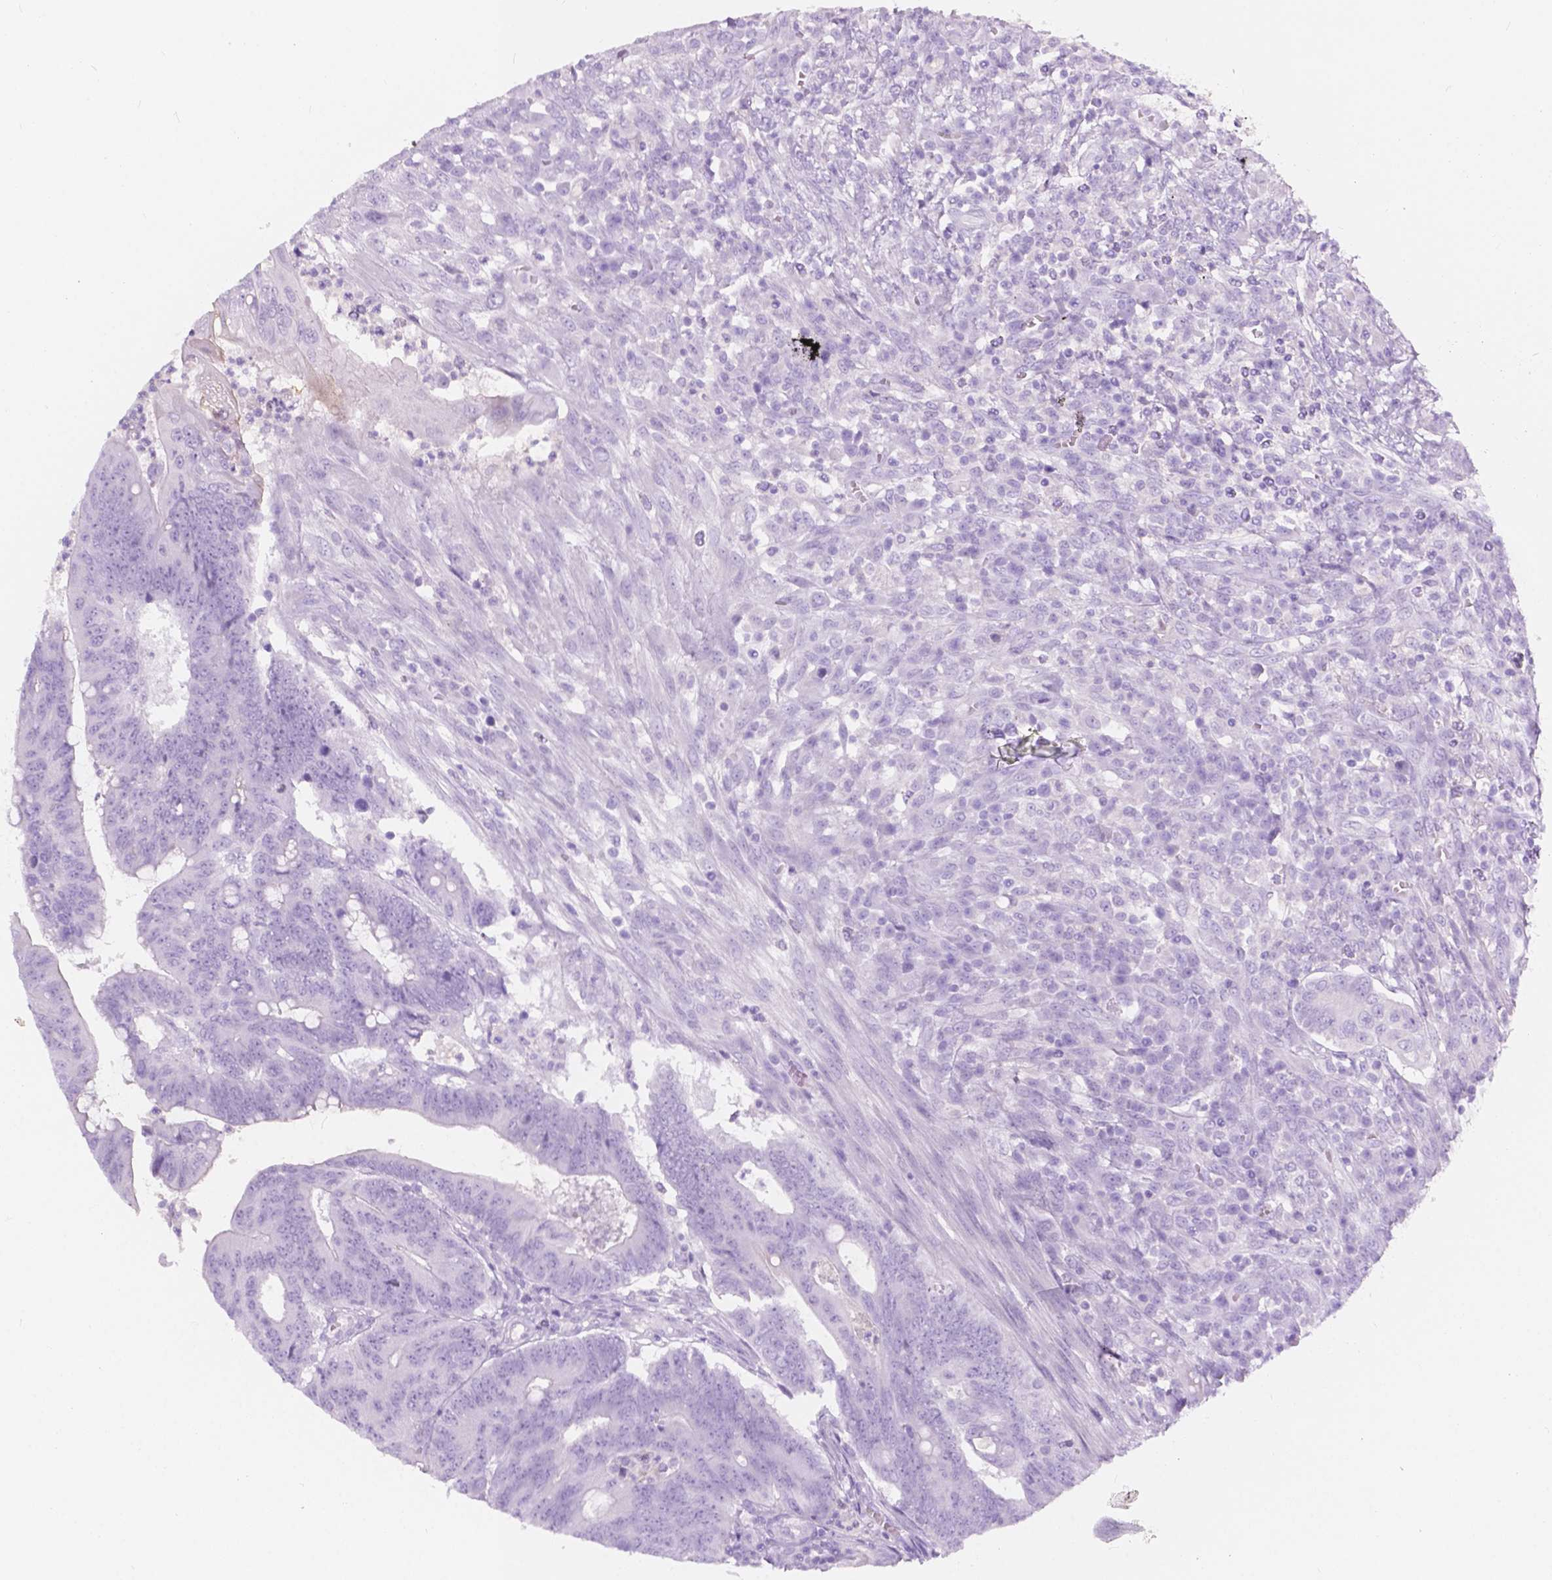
{"staining": {"intensity": "negative", "quantity": "none", "location": "none"}, "tissue": "colorectal cancer", "cell_type": "Tumor cells", "image_type": "cancer", "snomed": [{"axis": "morphology", "description": "Adenocarcinoma, NOS"}, {"axis": "topography", "description": "Colon"}], "caption": "The IHC photomicrograph has no significant staining in tumor cells of colorectal adenocarcinoma tissue.", "gene": "CUZD1", "patient": {"sex": "male", "age": 65}}